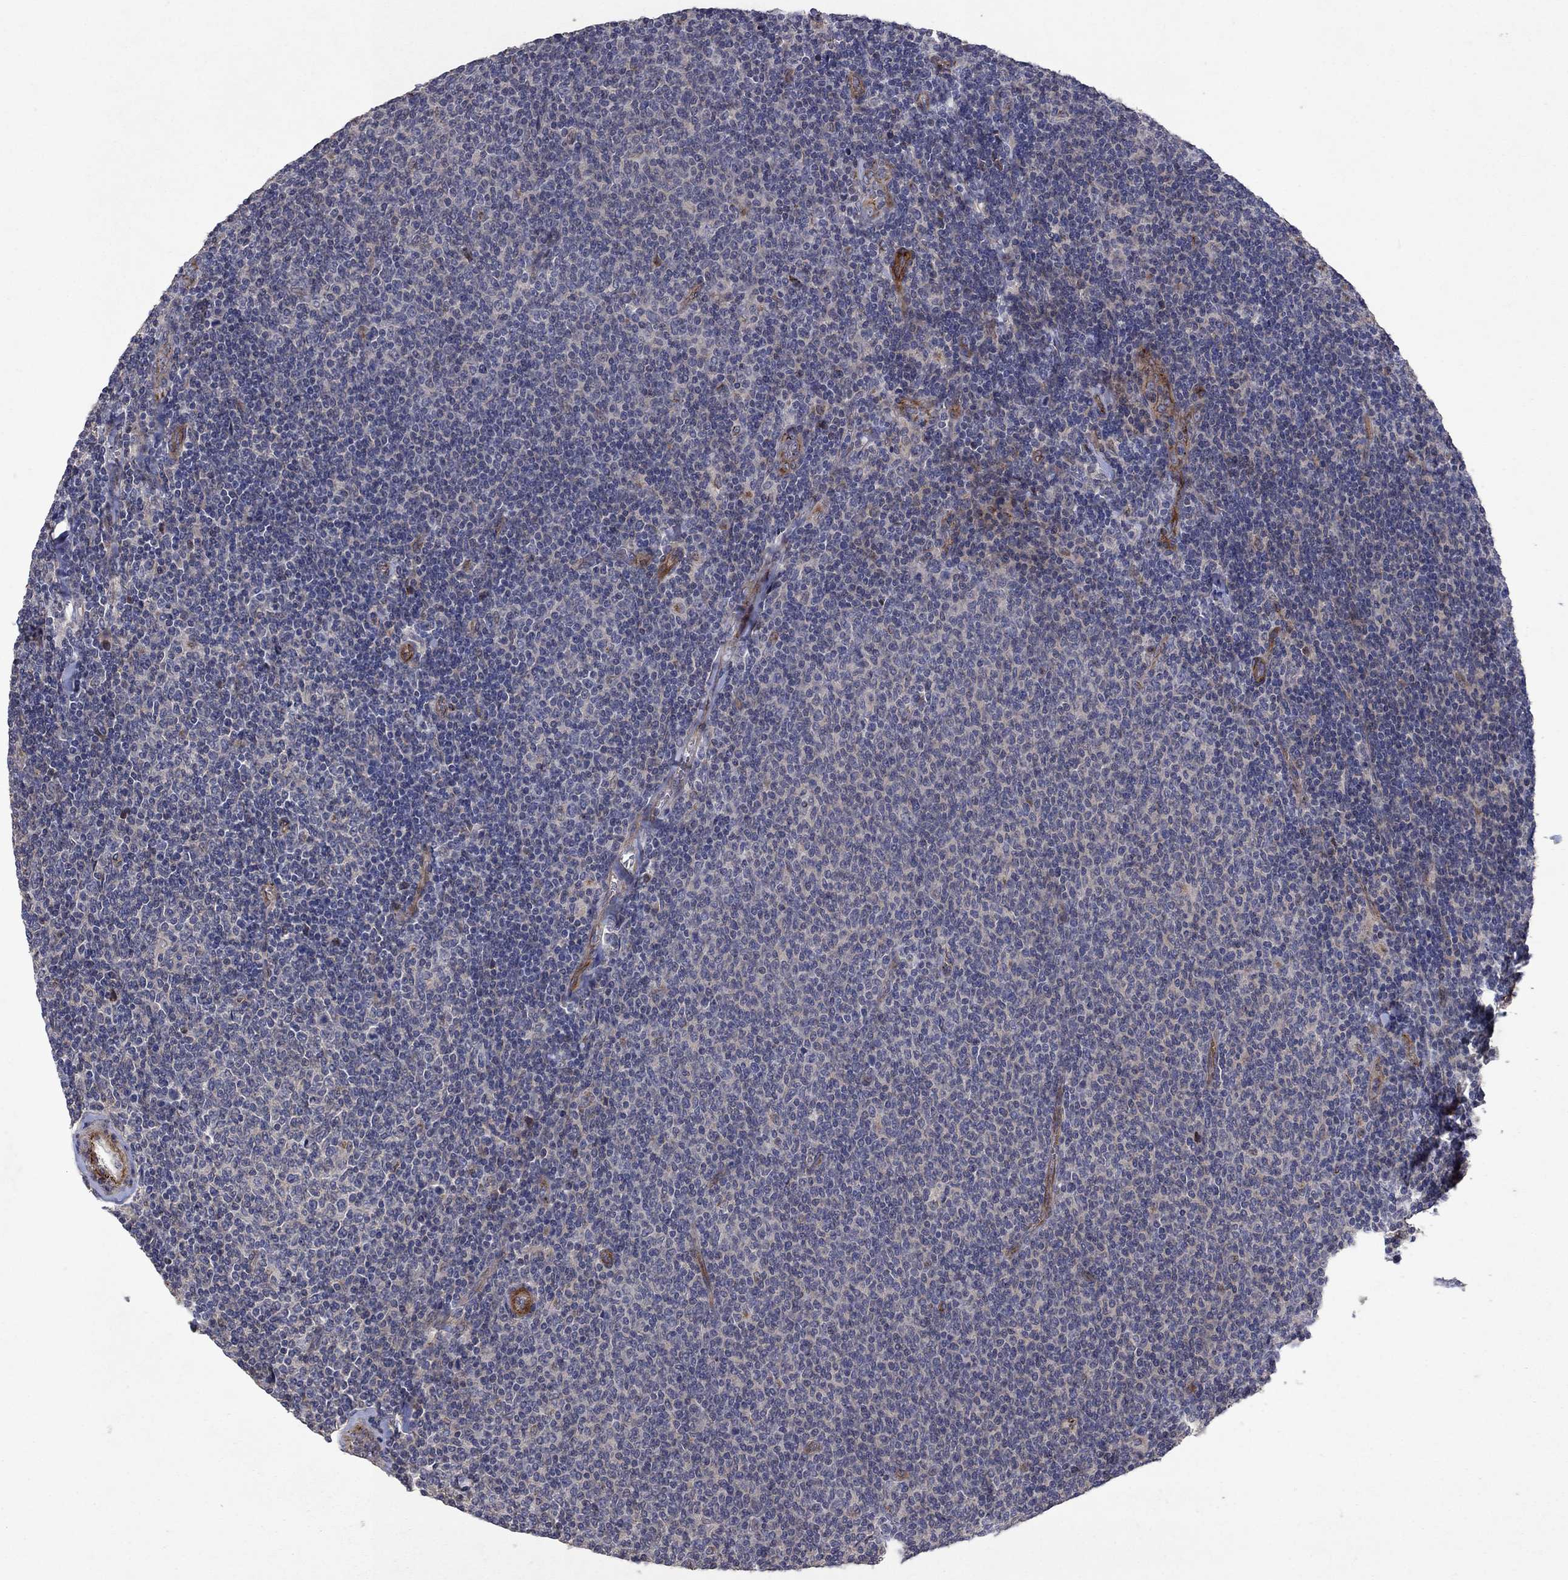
{"staining": {"intensity": "negative", "quantity": "none", "location": "none"}, "tissue": "lymphoma", "cell_type": "Tumor cells", "image_type": "cancer", "snomed": [{"axis": "morphology", "description": "Malignant lymphoma, non-Hodgkin's type, Low grade"}, {"axis": "topography", "description": "Lymph node"}], "caption": "High power microscopy micrograph of an immunohistochemistry micrograph of lymphoma, revealing no significant positivity in tumor cells.", "gene": "FRG1", "patient": {"sex": "male", "age": 52}}